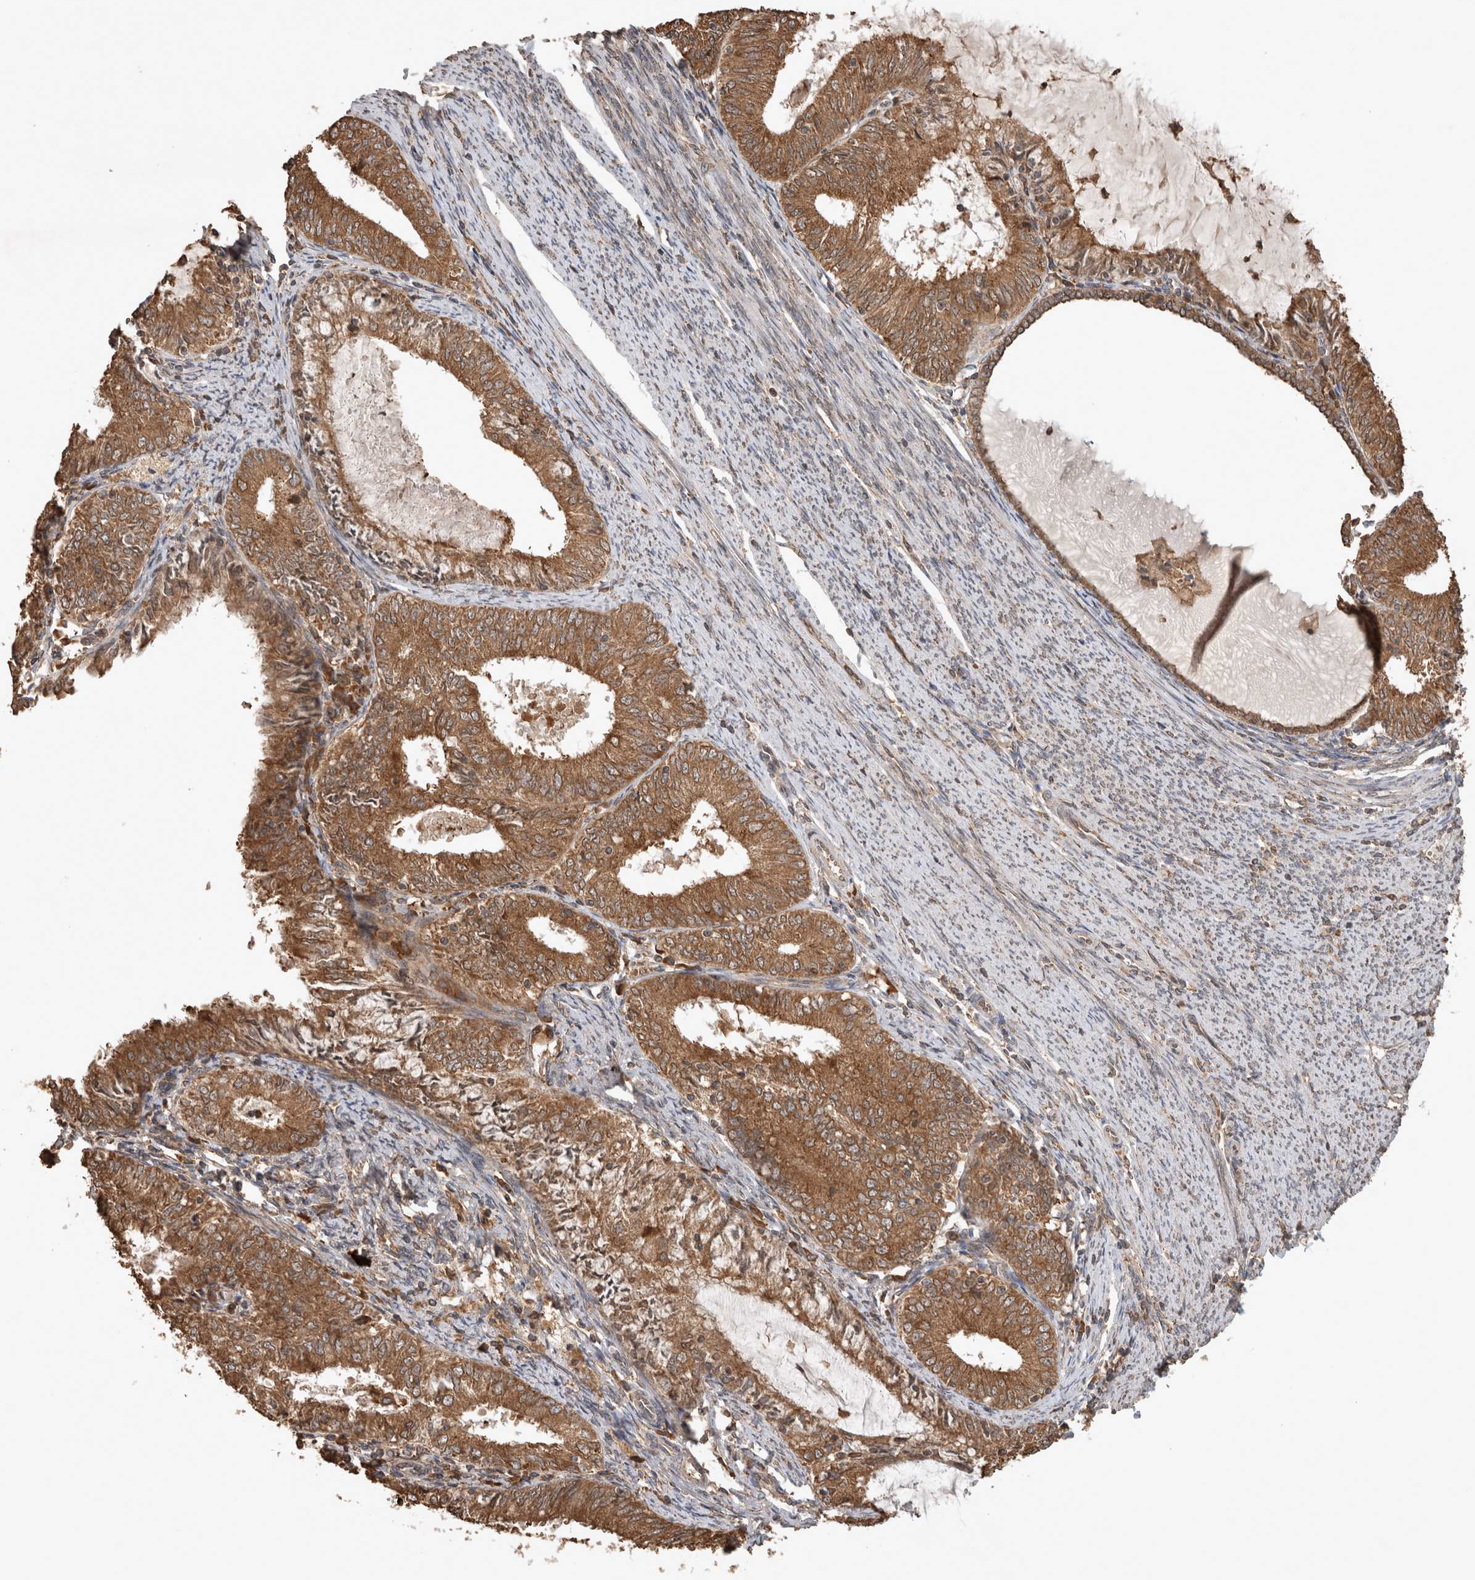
{"staining": {"intensity": "moderate", "quantity": ">75%", "location": "cytoplasmic/membranous"}, "tissue": "endometrial cancer", "cell_type": "Tumor cells", "image_type": "cancer", "snomed": [{"axis": "morphology", "description": "Adenocarcinoma, NOS"}, {"axis": "topography", "description": "Endometrium"}], "caption": "A high-resolution micrograph shows IHC staining of endometrial adenocarcinoma, which demonstrates moderate cytoplasmic/membranous staining in approximately >75% of tumor cells.", "gene": "OTUD7B", "patient": {"sex": "female", "age": 57}}